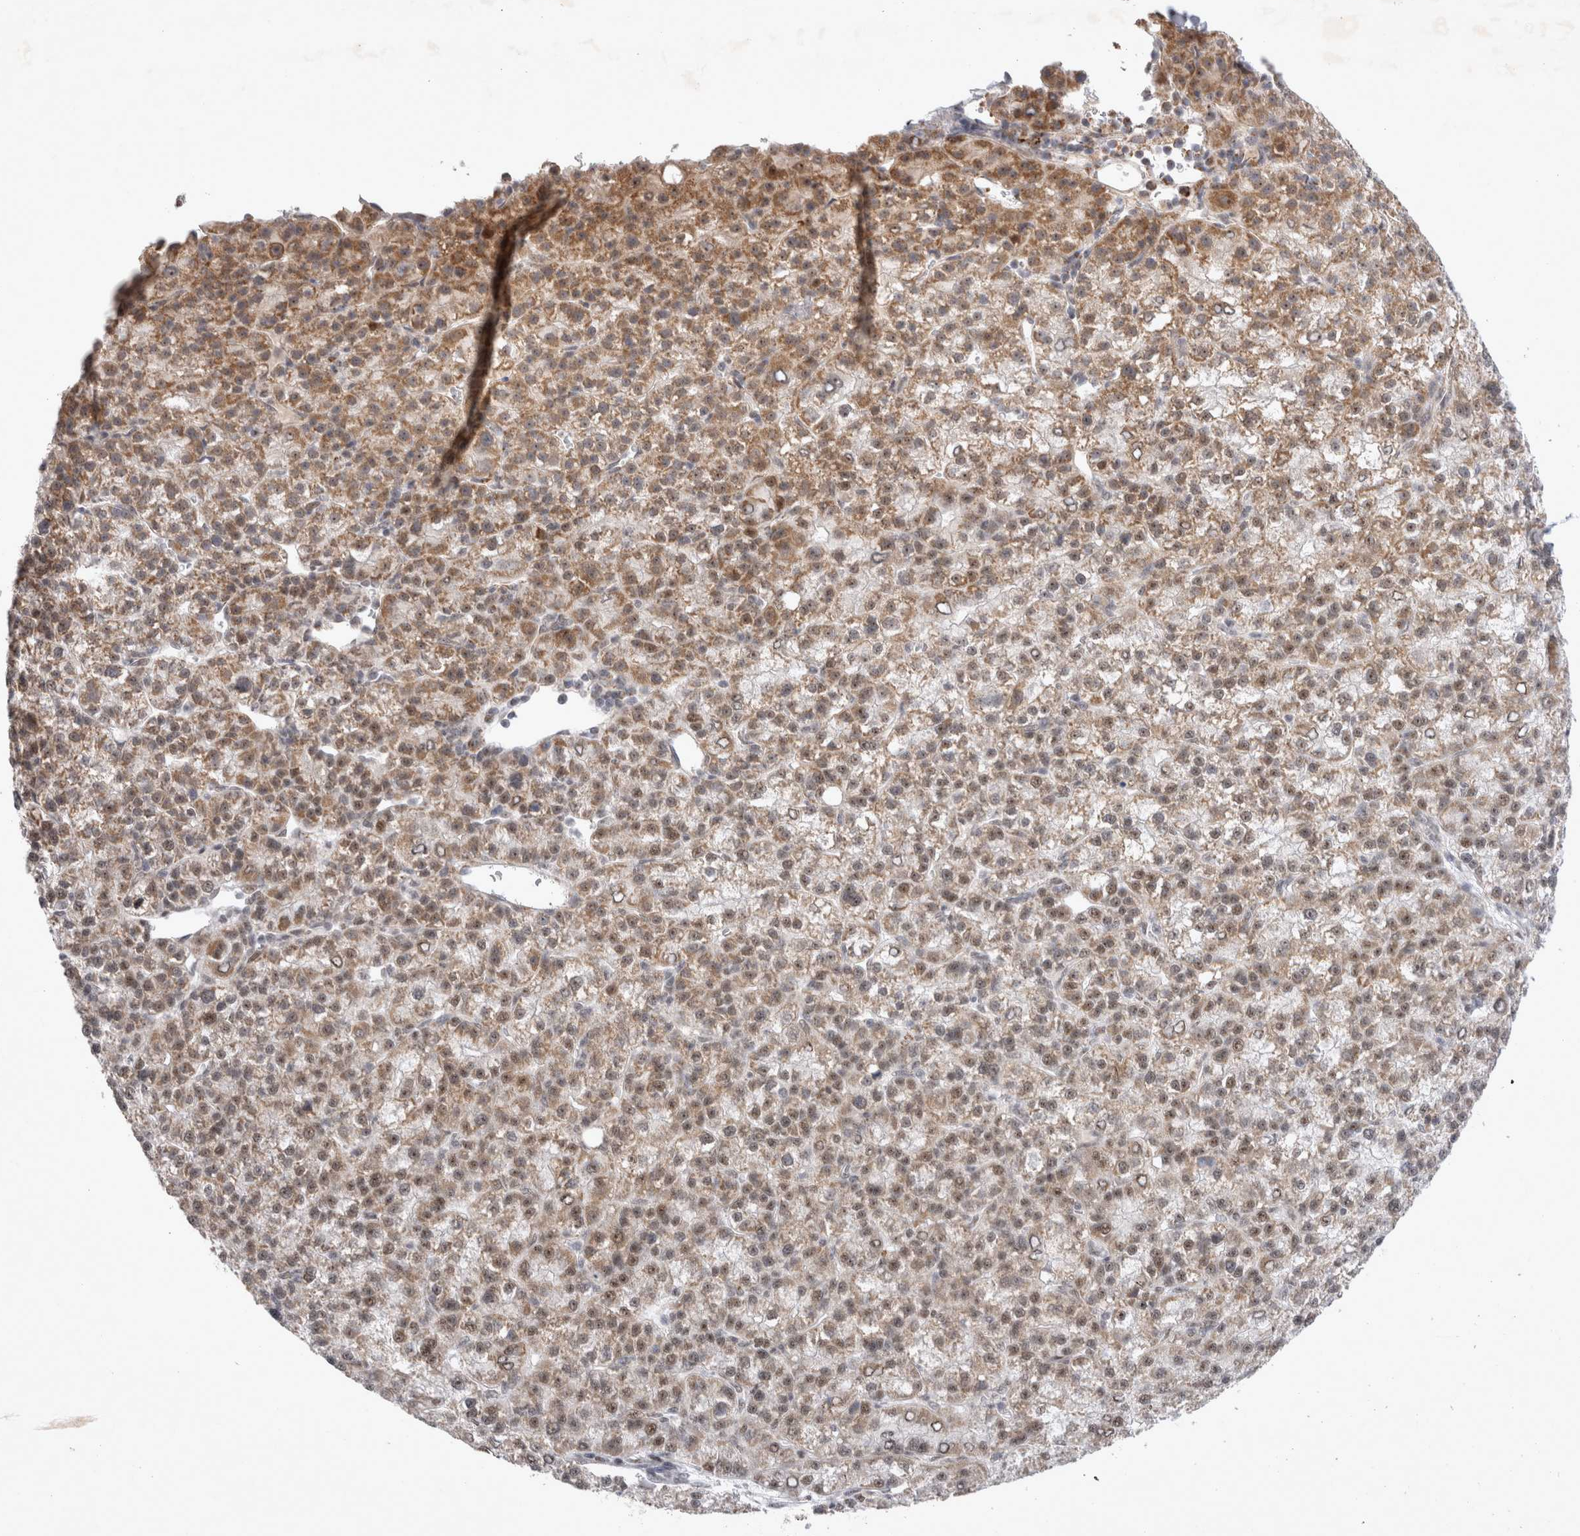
{"staining": {"intensity": "moderate", "quantity": ">75%", "location": "cytoplasmic/membranous,nuclear"}, "tissue": "liver cancer", "cell_type": "Tumor cells", "image_type": "cancer", "snomed": [{"axis": "morphology", "description": "Carcinoma, Hepatocellular, NOS"}, {"axis": "topography", "description": "Liver"}], "caption": "A histopathology image showing moderate cytoplasmic/membranous and nuclear positivity in approximately >75% of tumor cells in liver cancer (hepatocellular carcinoma), as visualized by brown immunohistochemical staining.", "gene": "MRPL37", "patient": {"sex": "female", "age": 58}}